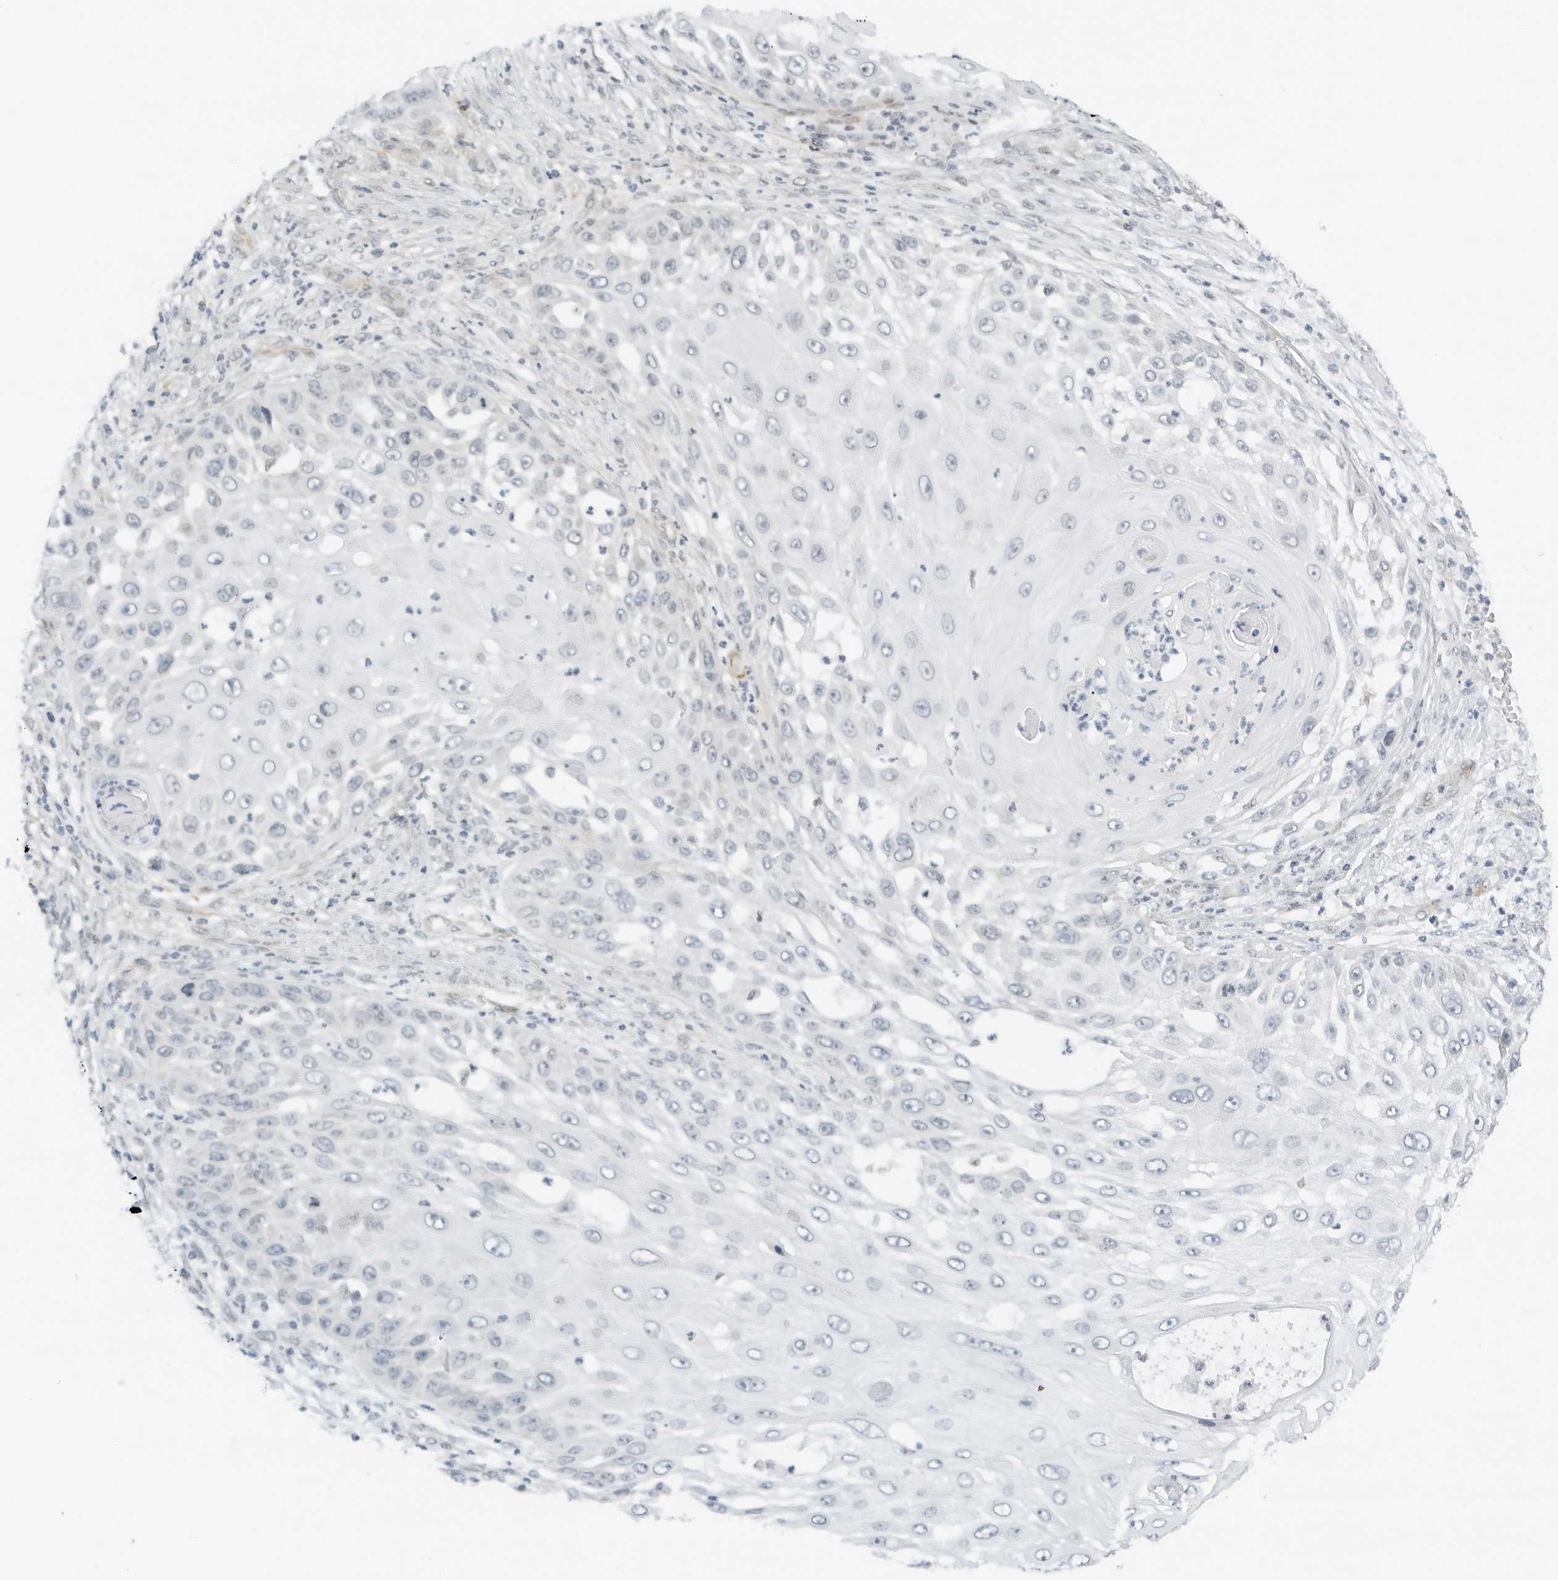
{"staining": {"intensity": "negative", "quantity": "none", "location": "none"}, "tissue": "skin cancer", "cell_type": "Tumor cells", "image_type": "cancer", "snomed": [{"axis": "morphology", "description": "Squamous cell carcinoma, NOS"}, {"axis": "topography", "description": "Skin"}], "caption": "The photomicrograph reveals no staining of tumor cells in squamous cell carcinoma (skin). The staining was performed using DAB to visualize the protein expression in brown, while the nuclei were stained in blue with hematoxylin (Magnification: 20x).", "gene": "NEO1", "patient": {"sex": "female", "age": 44}}